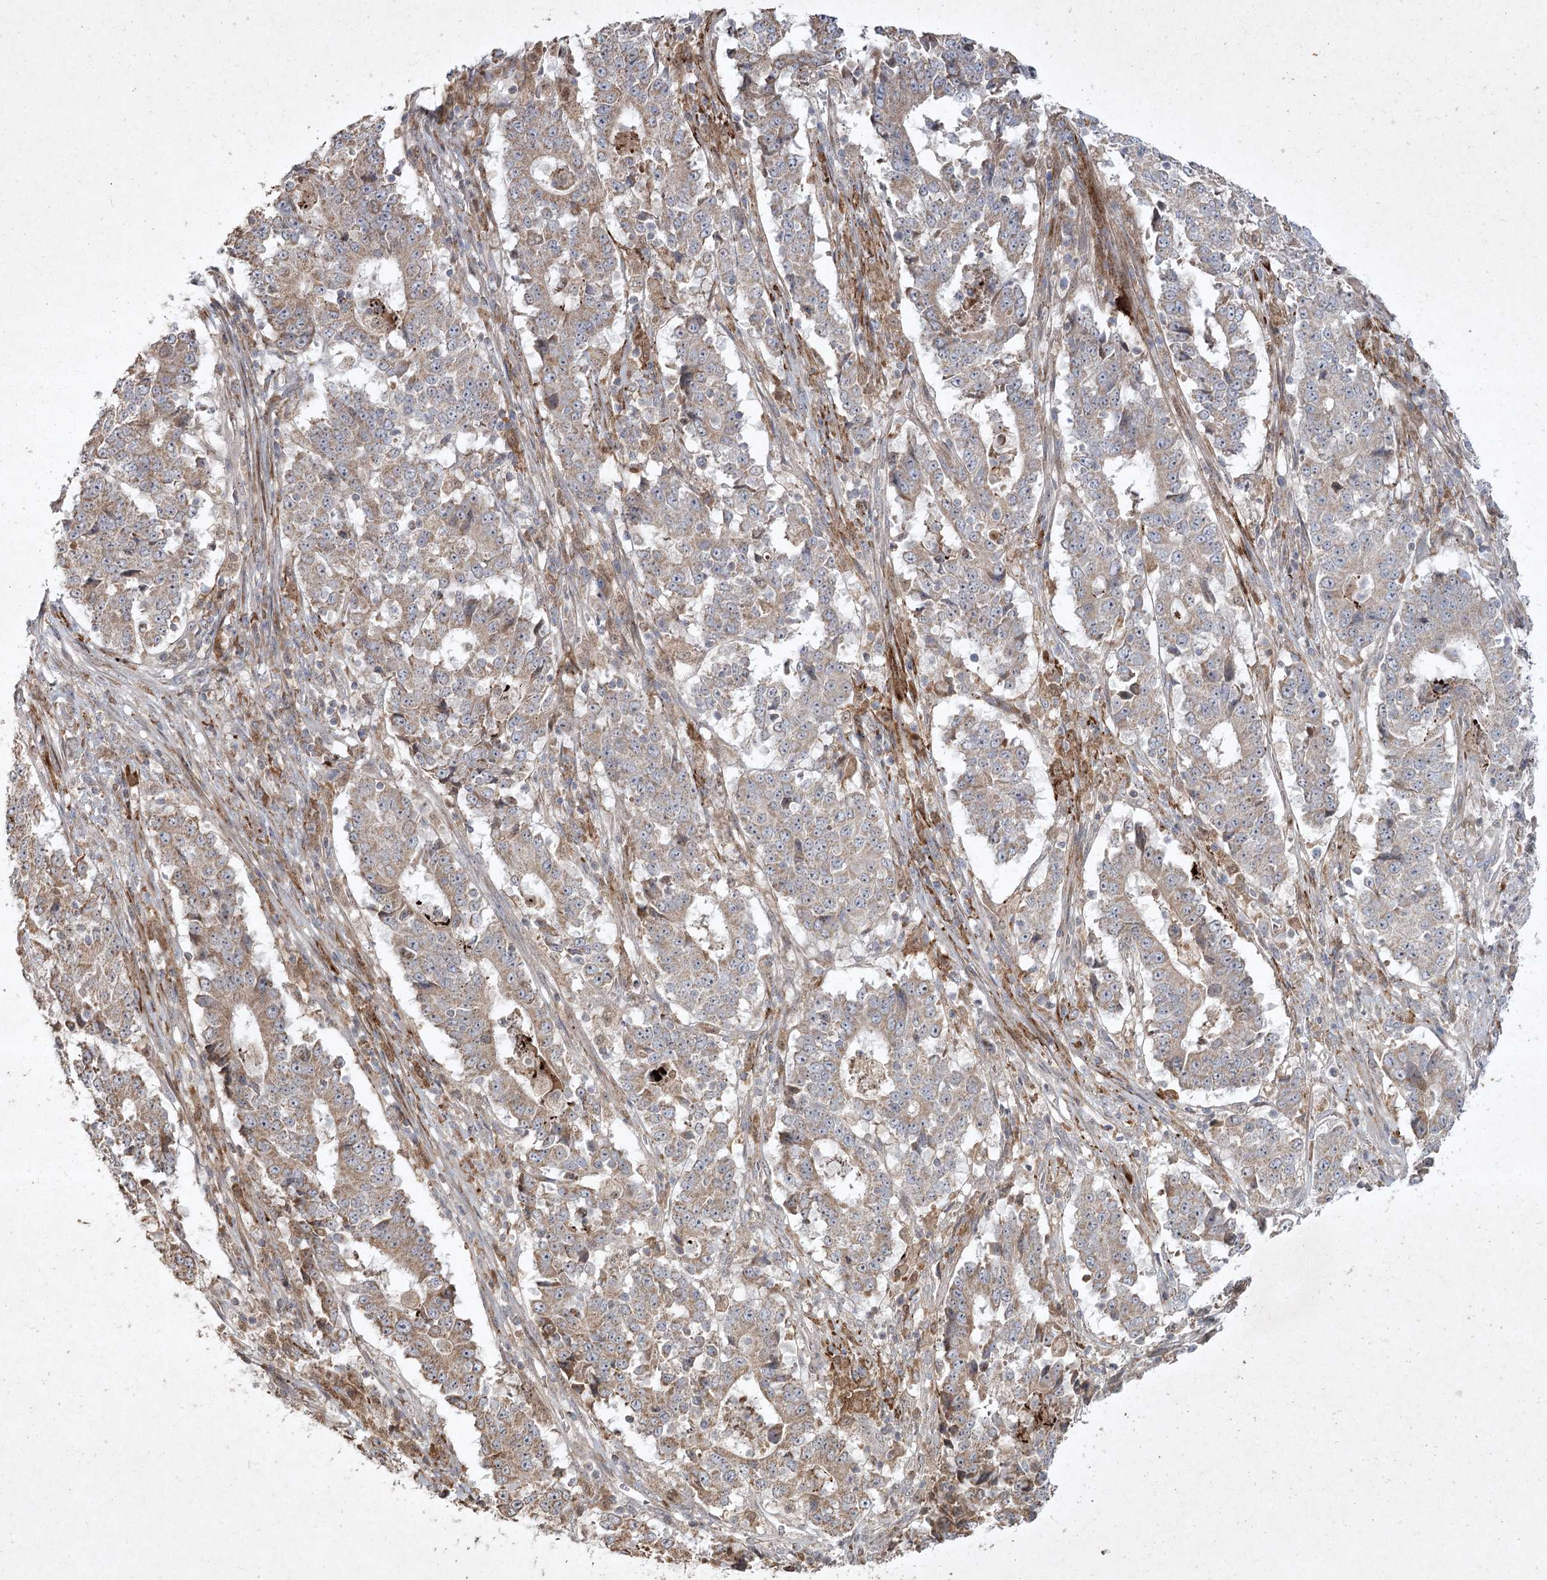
{"staining": {"intensity": "weak", "quantity": ">75%", "location": "cytoplasmic/membranous"}, "tissue": "stomach cancer", "cell_type": "Tumor cells", "image_type": "cancer", "snomed": [{"axis": "morphology", "description": "Adenocarcinoma, NOS"}, {"axis": "topography", "description": "Stomach"}], "caption": "Brown immunohistochemical staining in human adenocarcinoma (stomach) exhibits weak cytoplasmic/membranous positivity in approximately >75% of tumor cells.", "gene": "KBTBD4", "patient": {"sex": "male", "age": 59}}